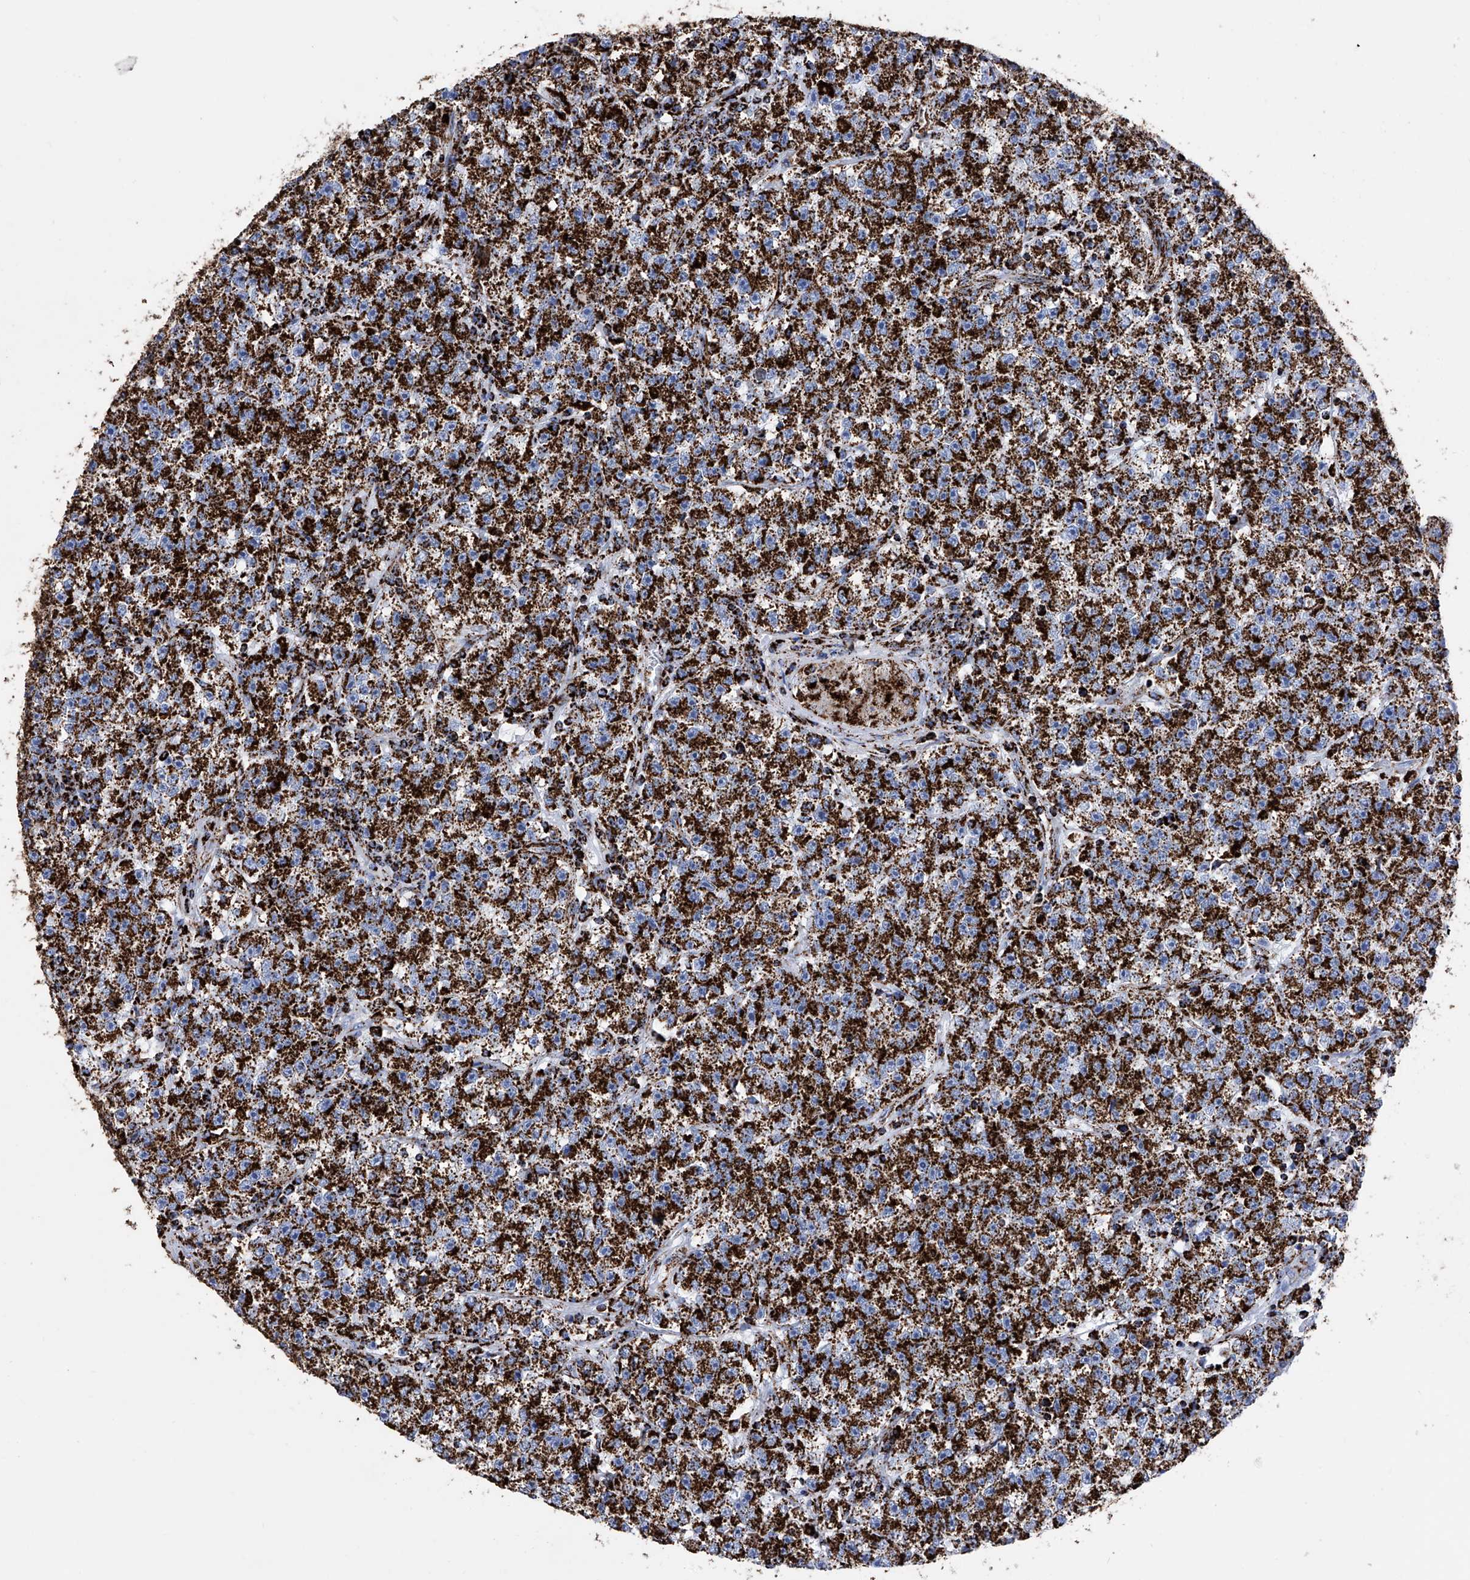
{"staining": {"intensity": "strong", "quantity": ">75%", "location": "cytoplasmic/membranous"}, "tissue": "testis cancer", "cell_type": "Tumor cells", "image_type": "cancer", "snomed": [{"axis": "morphology", "description": "Seminoma, NOS"}, {"axis": "topography", "description": "Testis"}], "caption": "Testis cancer stained with DAB (3,3'-diaminobenzidine) IHC displays high levels of strong cytoplasmic/membranous staining in about >75% of tumor cells.", "gene": "ATP5PF", "patient": {"sex": "male", "age": 22}}